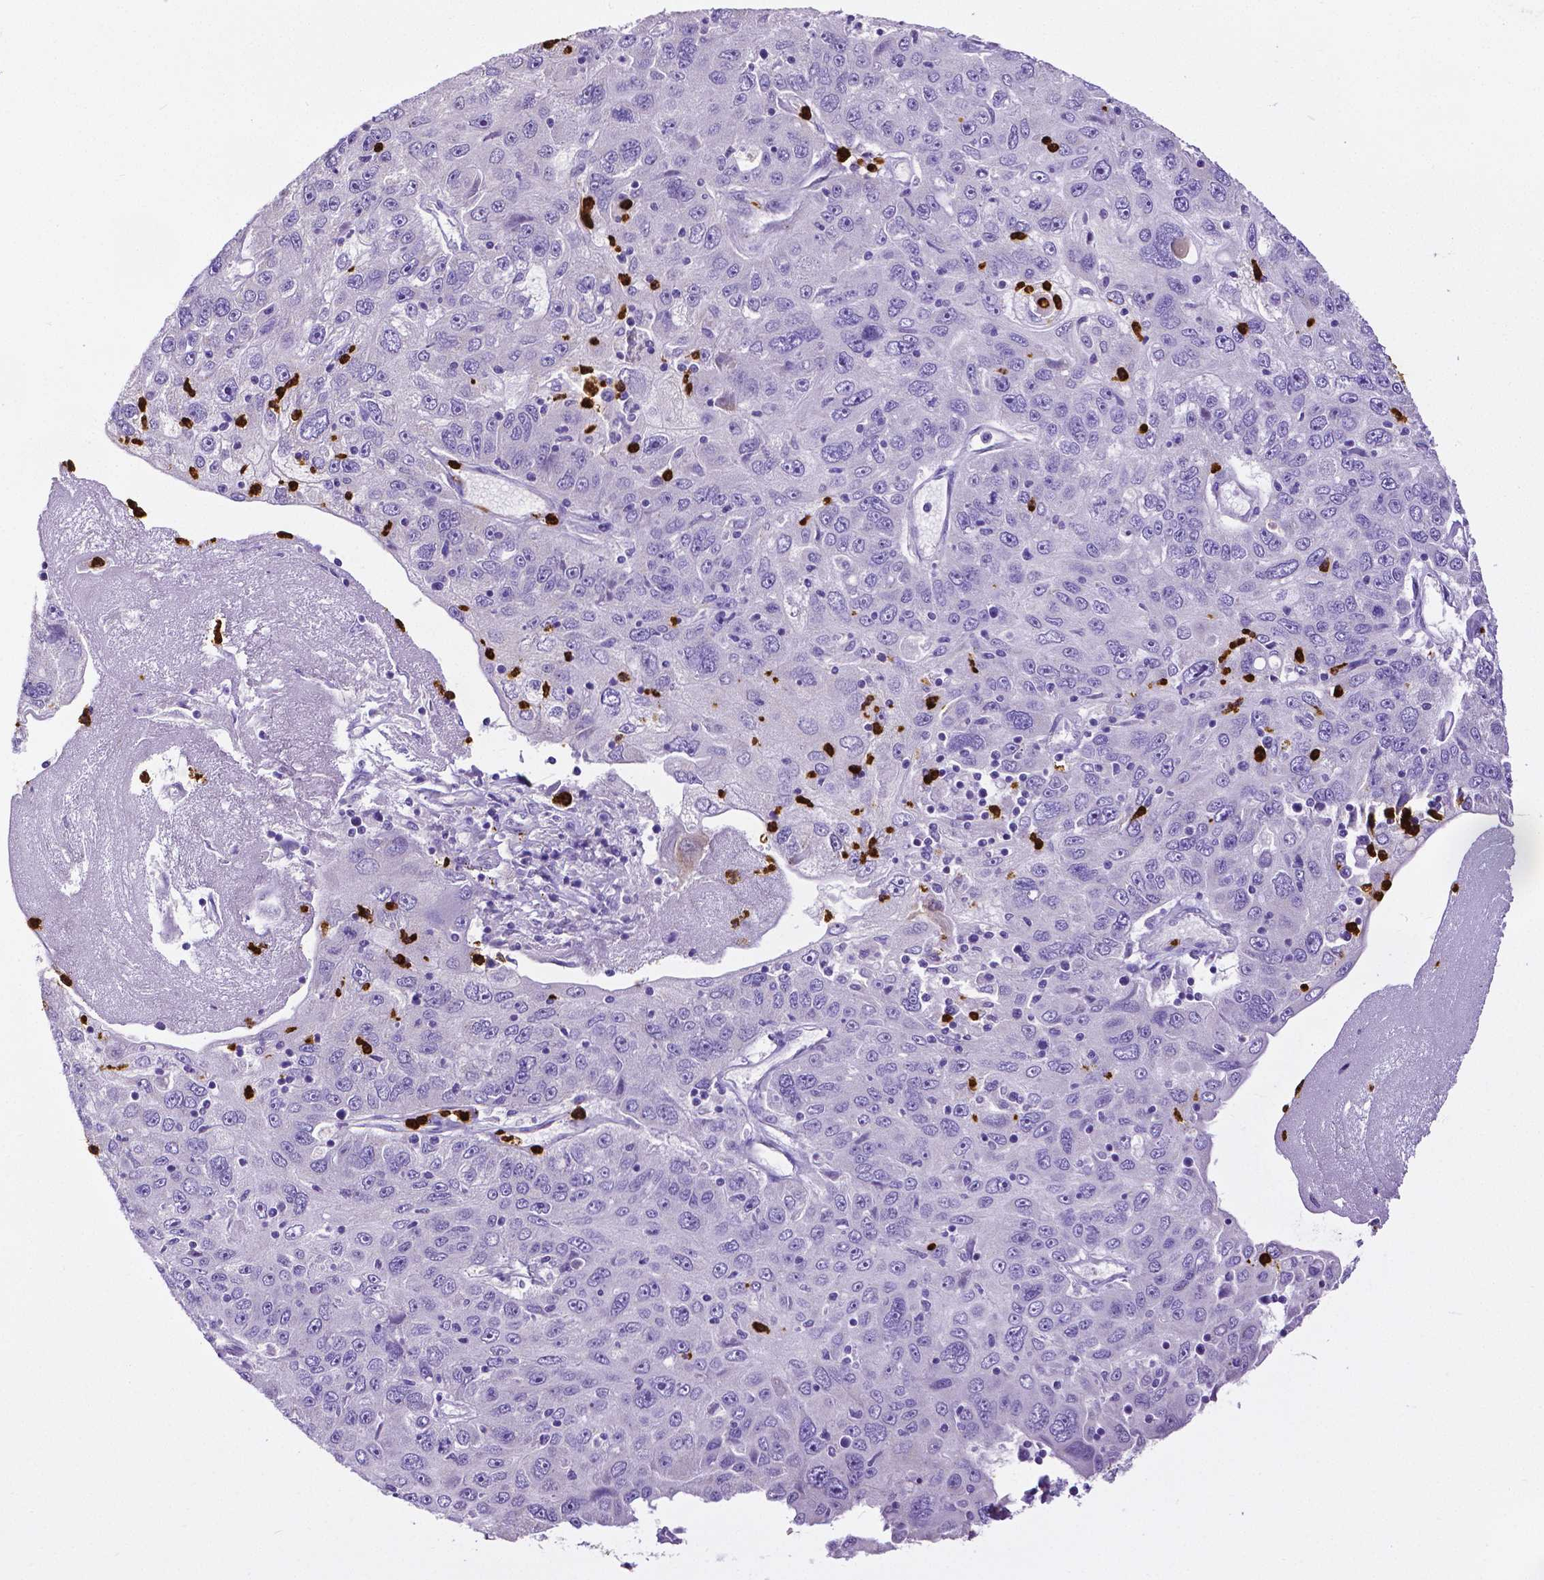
{"staining": {"intensity": "negative", "quantity": "none", "location": "none"}, "tissue": "stomach cancer", "cell_type": "Tumor cells", "image_type": "cancer", "snomed": [{"axis": "morphology", "description": "Adenocarcinoma, NOS"}, {"axis": "topography", "description": "Stomach"}], "caption": "Tumor cells show no significant protein positivity in stomach cancer.", "gene": "MMP9", "patient": {"sex": "male", "age": 56}}